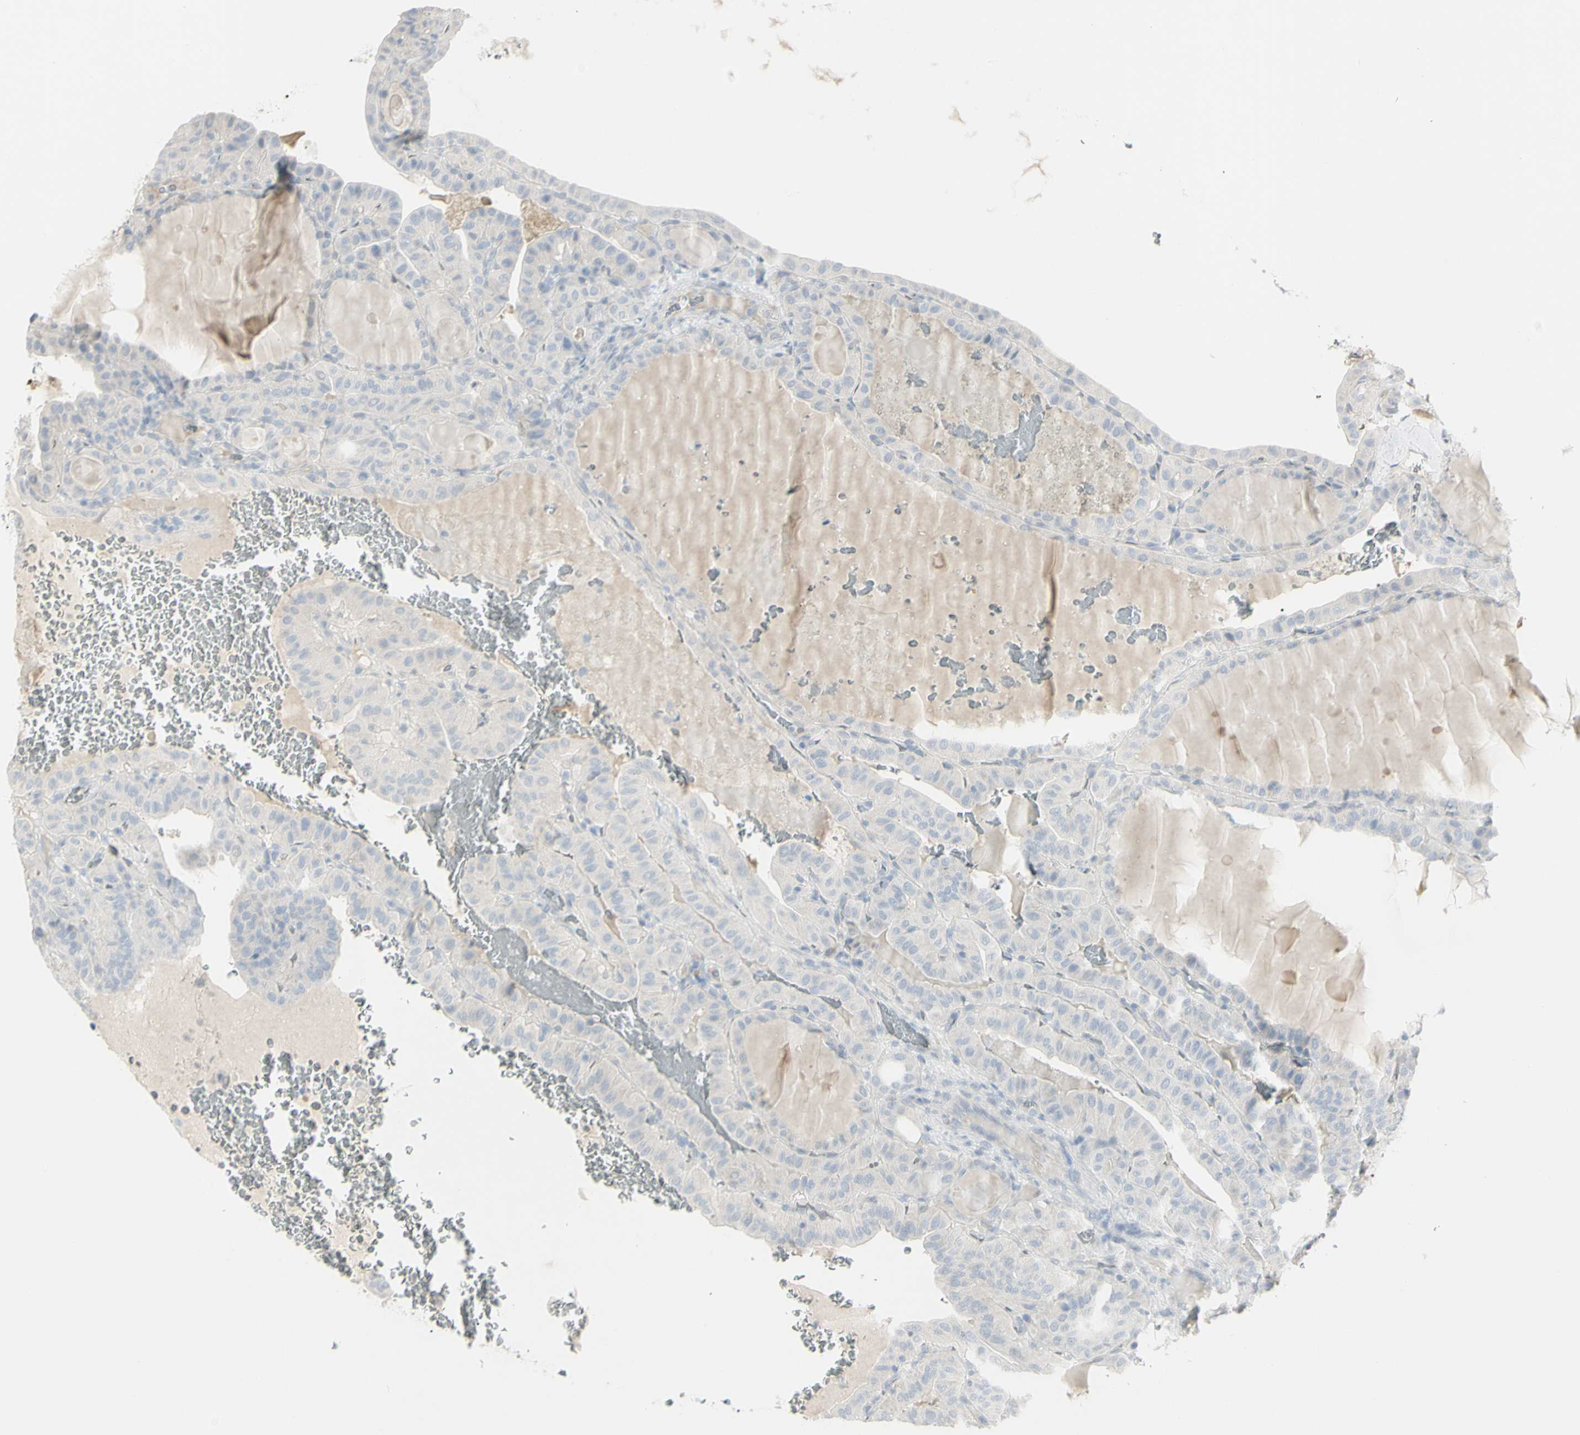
{"staining": {"intensity": "negative", "quantity": "none", "location": "none"}, "tissue": "thyroid cancer", "cell_type": "Tumor cells", "image_type": "cancer", "snomed": [{"axis": "morphology", "description": "Papillary adenocarcinoma, NOS"}, {"axis": "topography", "description": "Thyroid gland"}], "caption": "The IHC histopathology image has no significant staining in tumor cells of papillary adenocarcinoma (thyroid) tissue.", "gene": "PIP", "patient": {"sex": "male", "age": 77}}